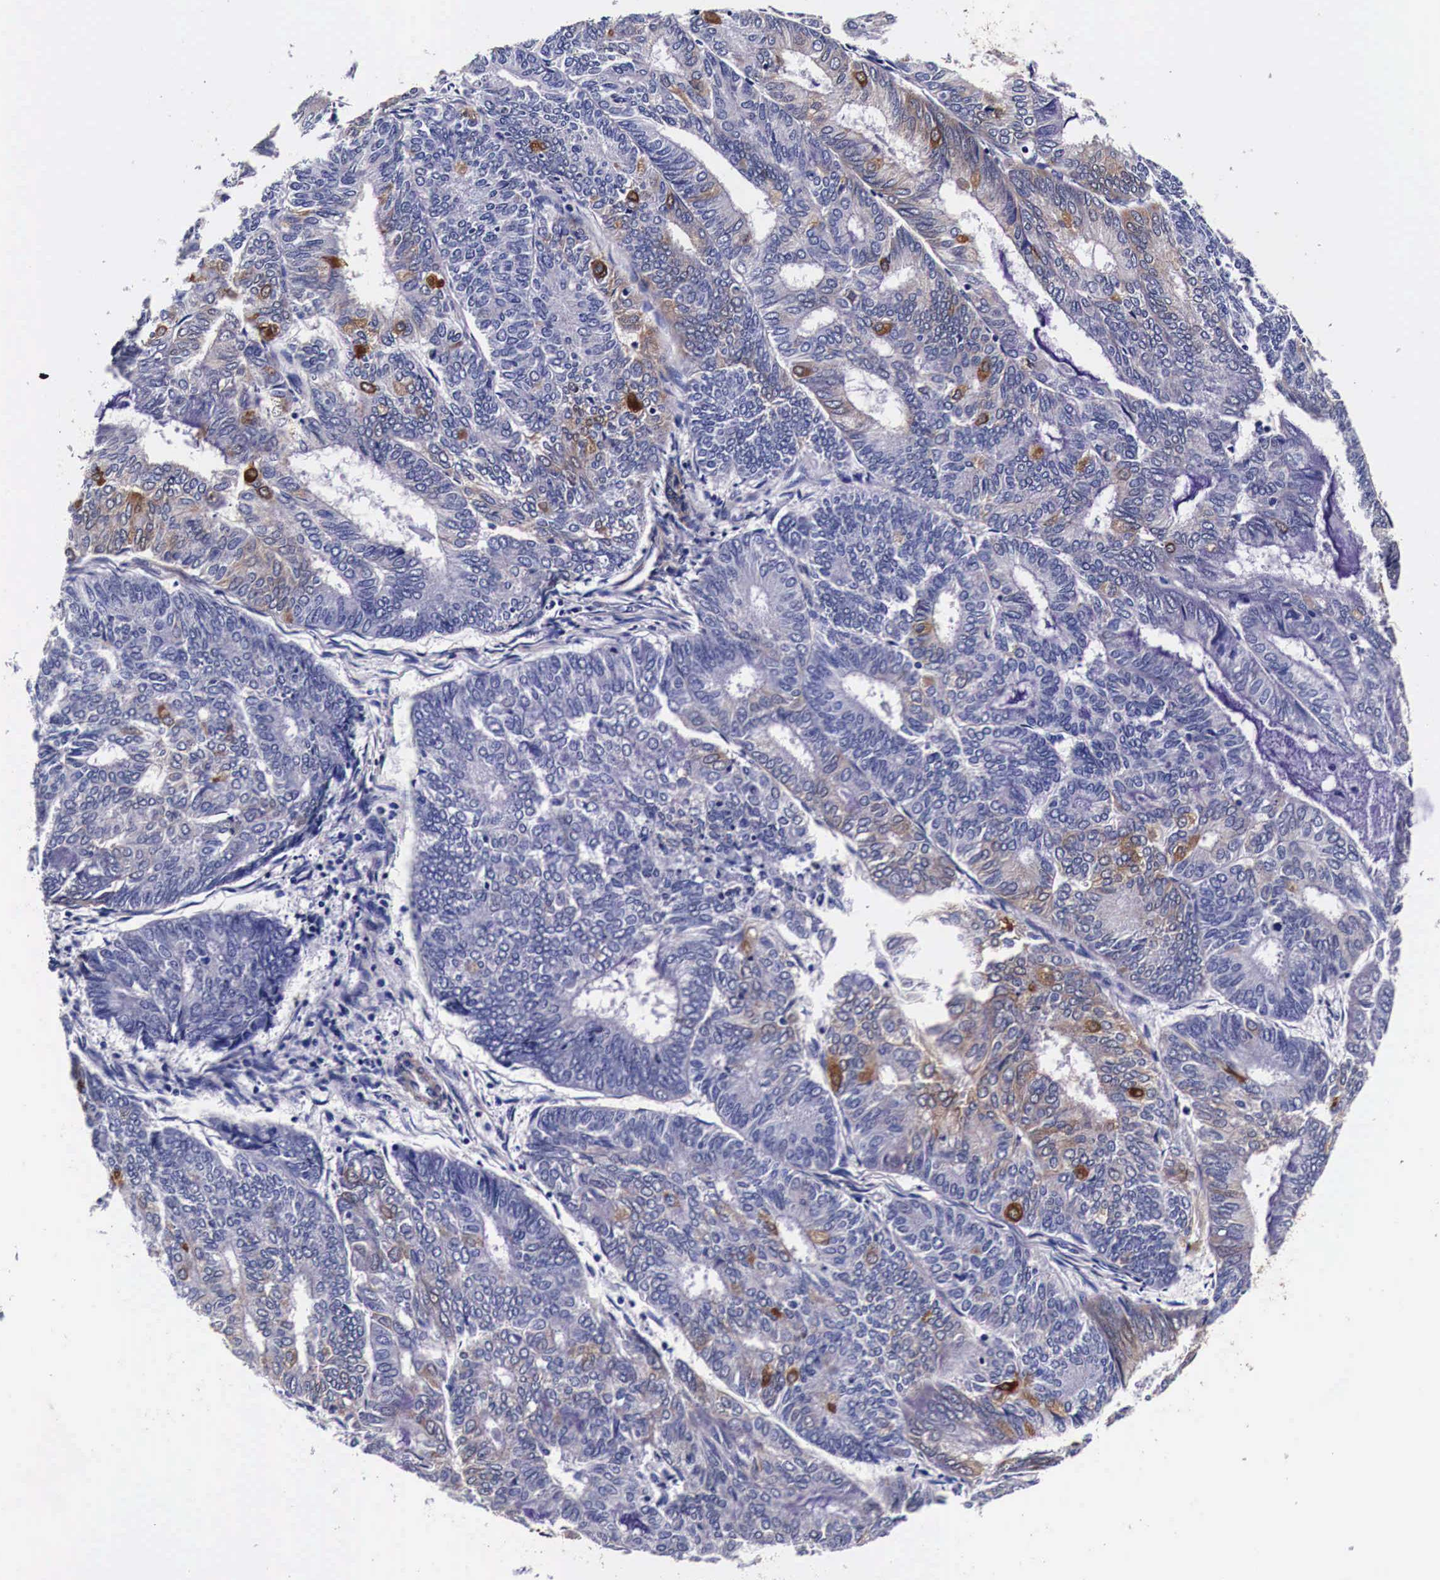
{"staining": {"intensity": "strong", "quantity": "<25%", "location": "cytoplasmic/membranous"}, "tissue": "endometrial cancer", "cell_type": "Tumor cells", "image_type": "cancer", "snomed": [{"axis": "morphology", "description": "Adenocarcinoma, NOS"}, {"axis": "topography", "description": "Endometrium"}], "caption": "Brown immunohistochemical staining in human endometrial cancer (adenocarcinoma) exhibits strong cytoplasmic/membranous staining in approximately <25% of tumor cells.", "gene": "HSPB1", "patient": {"sex": "female", "age": 59}}